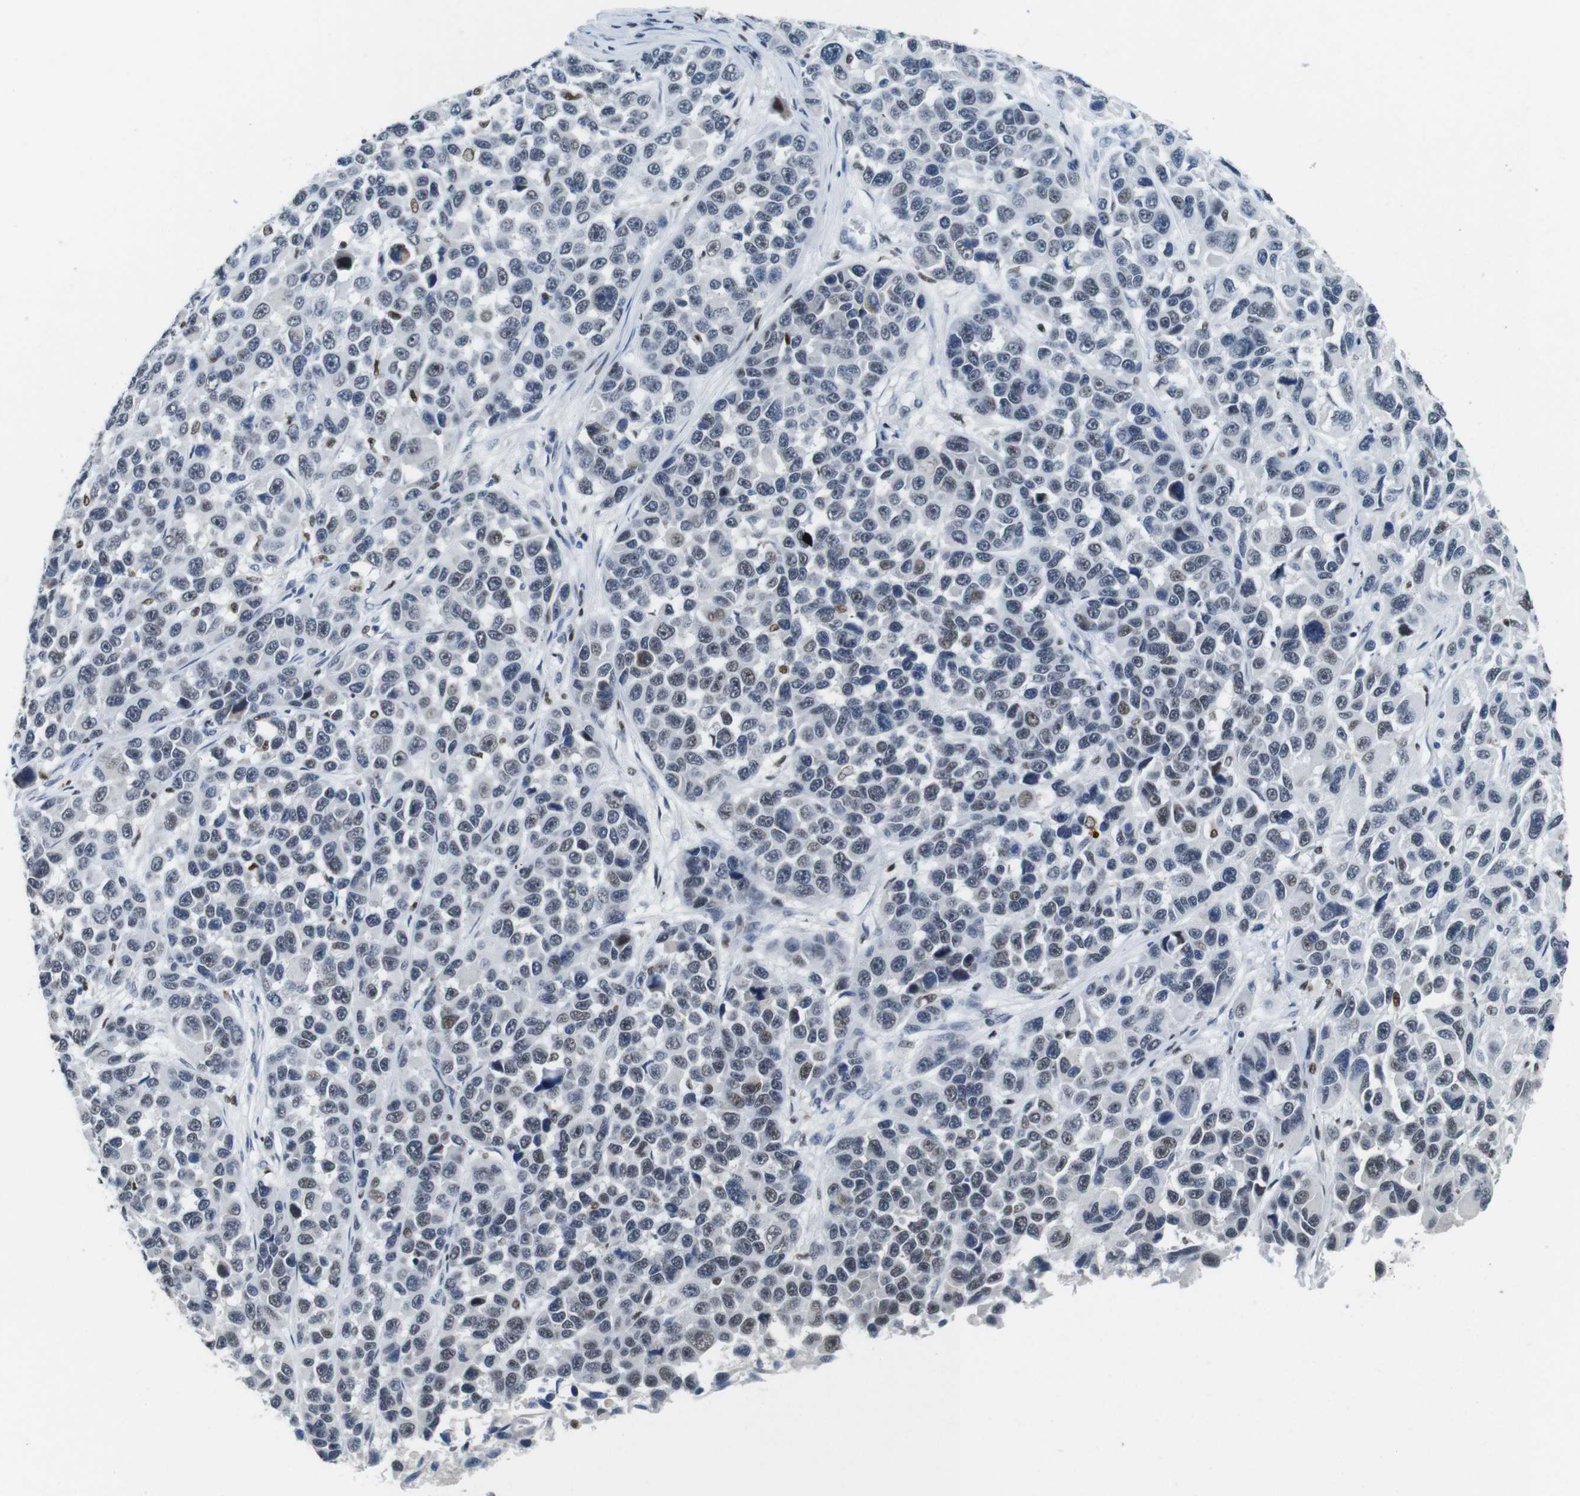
{"staining": {"intensity": "weak", "quantity": "<25%", "location": "nuclear"}, "tissue": "melanoma", "cell_type": "Tumor cells", "image_type": "cancer", "snomed": [{"axis": "morphology", "description": "Malignant melanoma, NOS"}, {"axis": "topography", "description": "Skin"}], "caption": "A micrograph of melanoma stained for a protein demonstrates no brown staining in tumor cells.", "gene": "IRF8", "patient": {"sex": "male", "age": 53}}